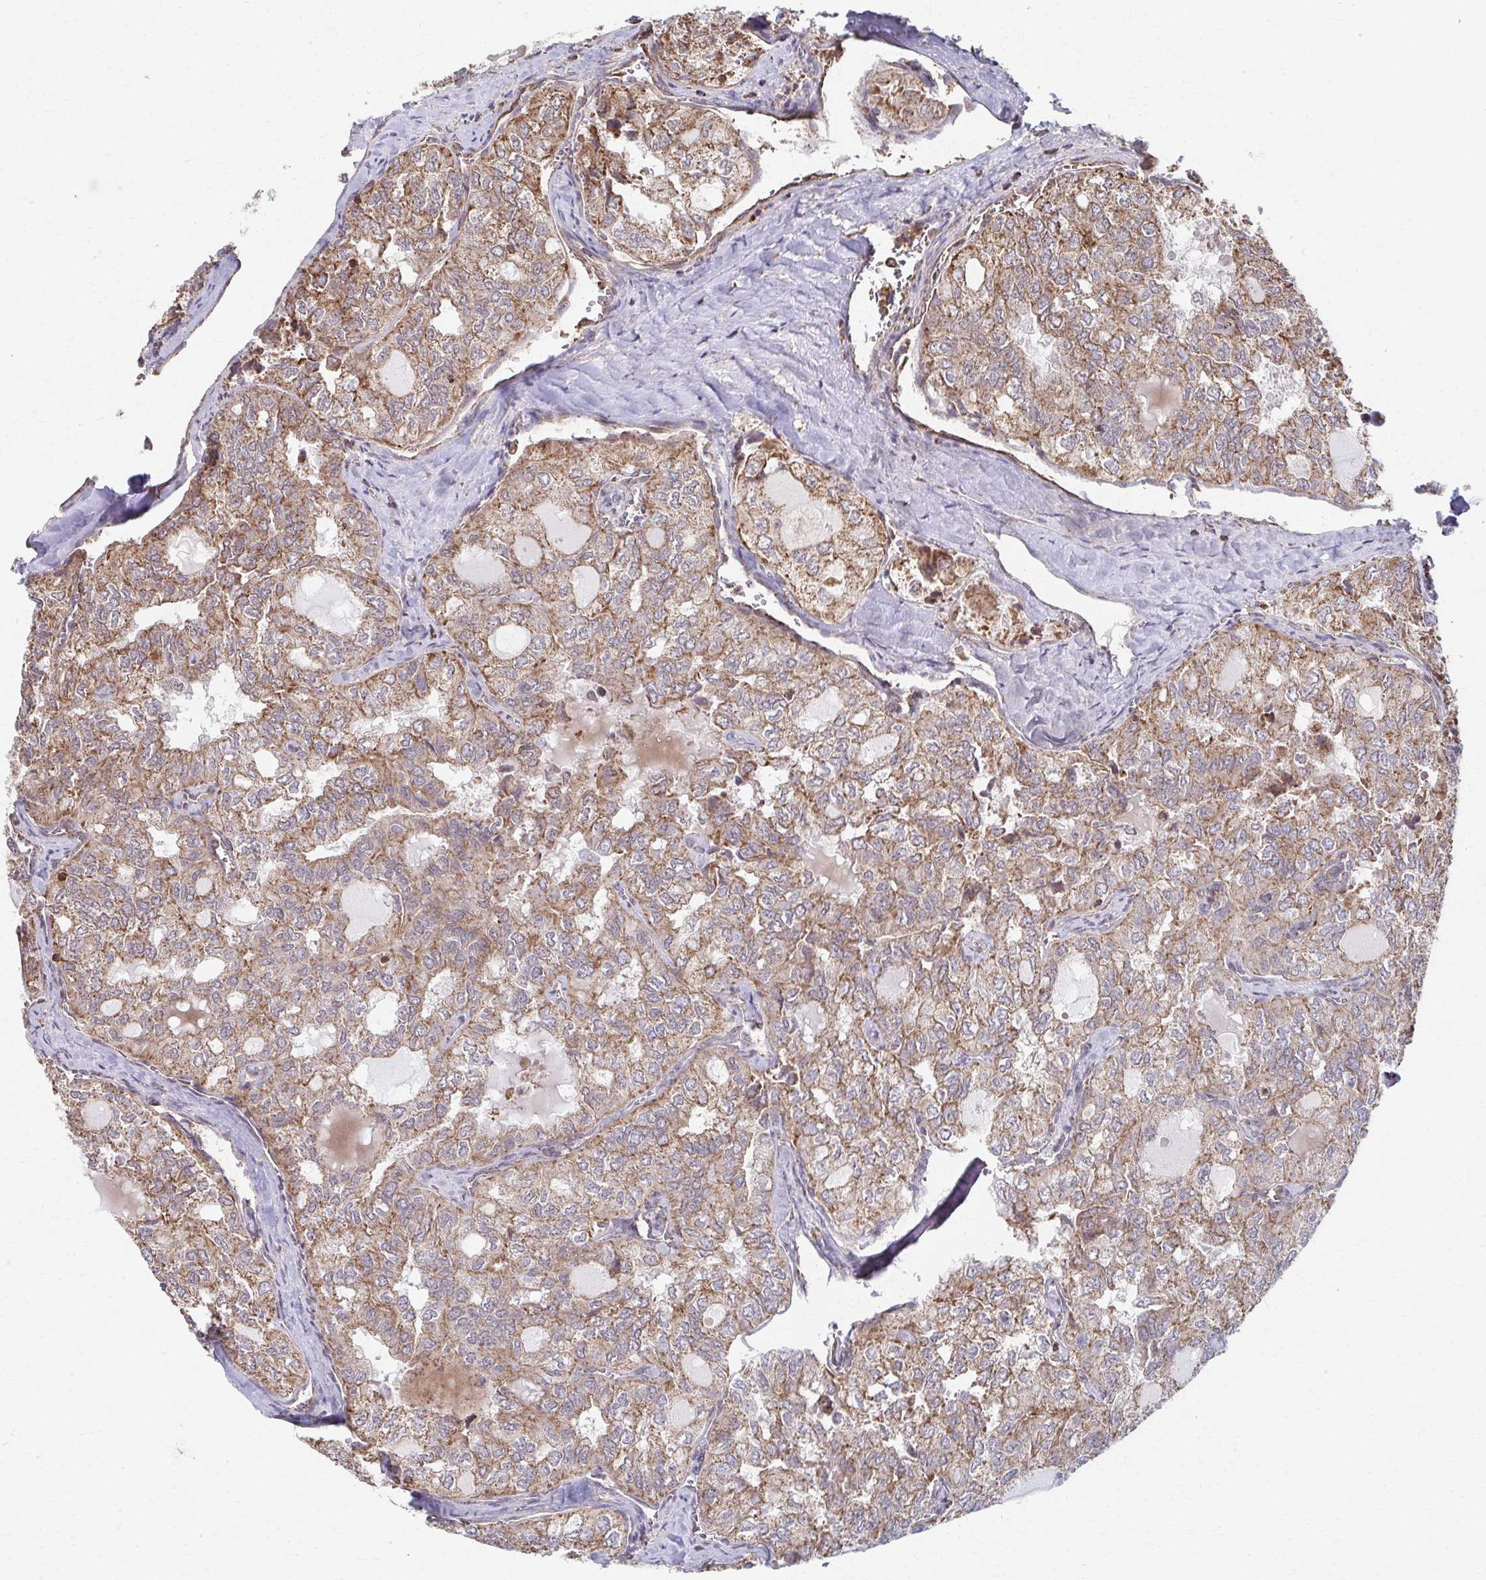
{"staining": {"intensity": "moderate", "quantity": ">75%", "location": "cytoplasmic/membranous"}, "tissue": "thyroid cancer", "cell_type": "Tumor cells", "image_type": "cancer", "snomed": [{"axis": "morphology", "description": "Follicular adenoma carcinoma, NOS"}, {"axis": "topography", "description": "Thyroid gland"}], "caption": "IHC histopathology image of neoplastic tissue: thyroid follicular adenoma carcinoma stained using immunohistochemistry (IHC) demonstrates medium levels of moderate protein expression localized specifically in the cytoplasmic/membranous of tumor cells, appearing as a cytoplasmic/membranous brown color.", "gene": "KLHL34", "patient": {"sex": "male", "age": 75}}